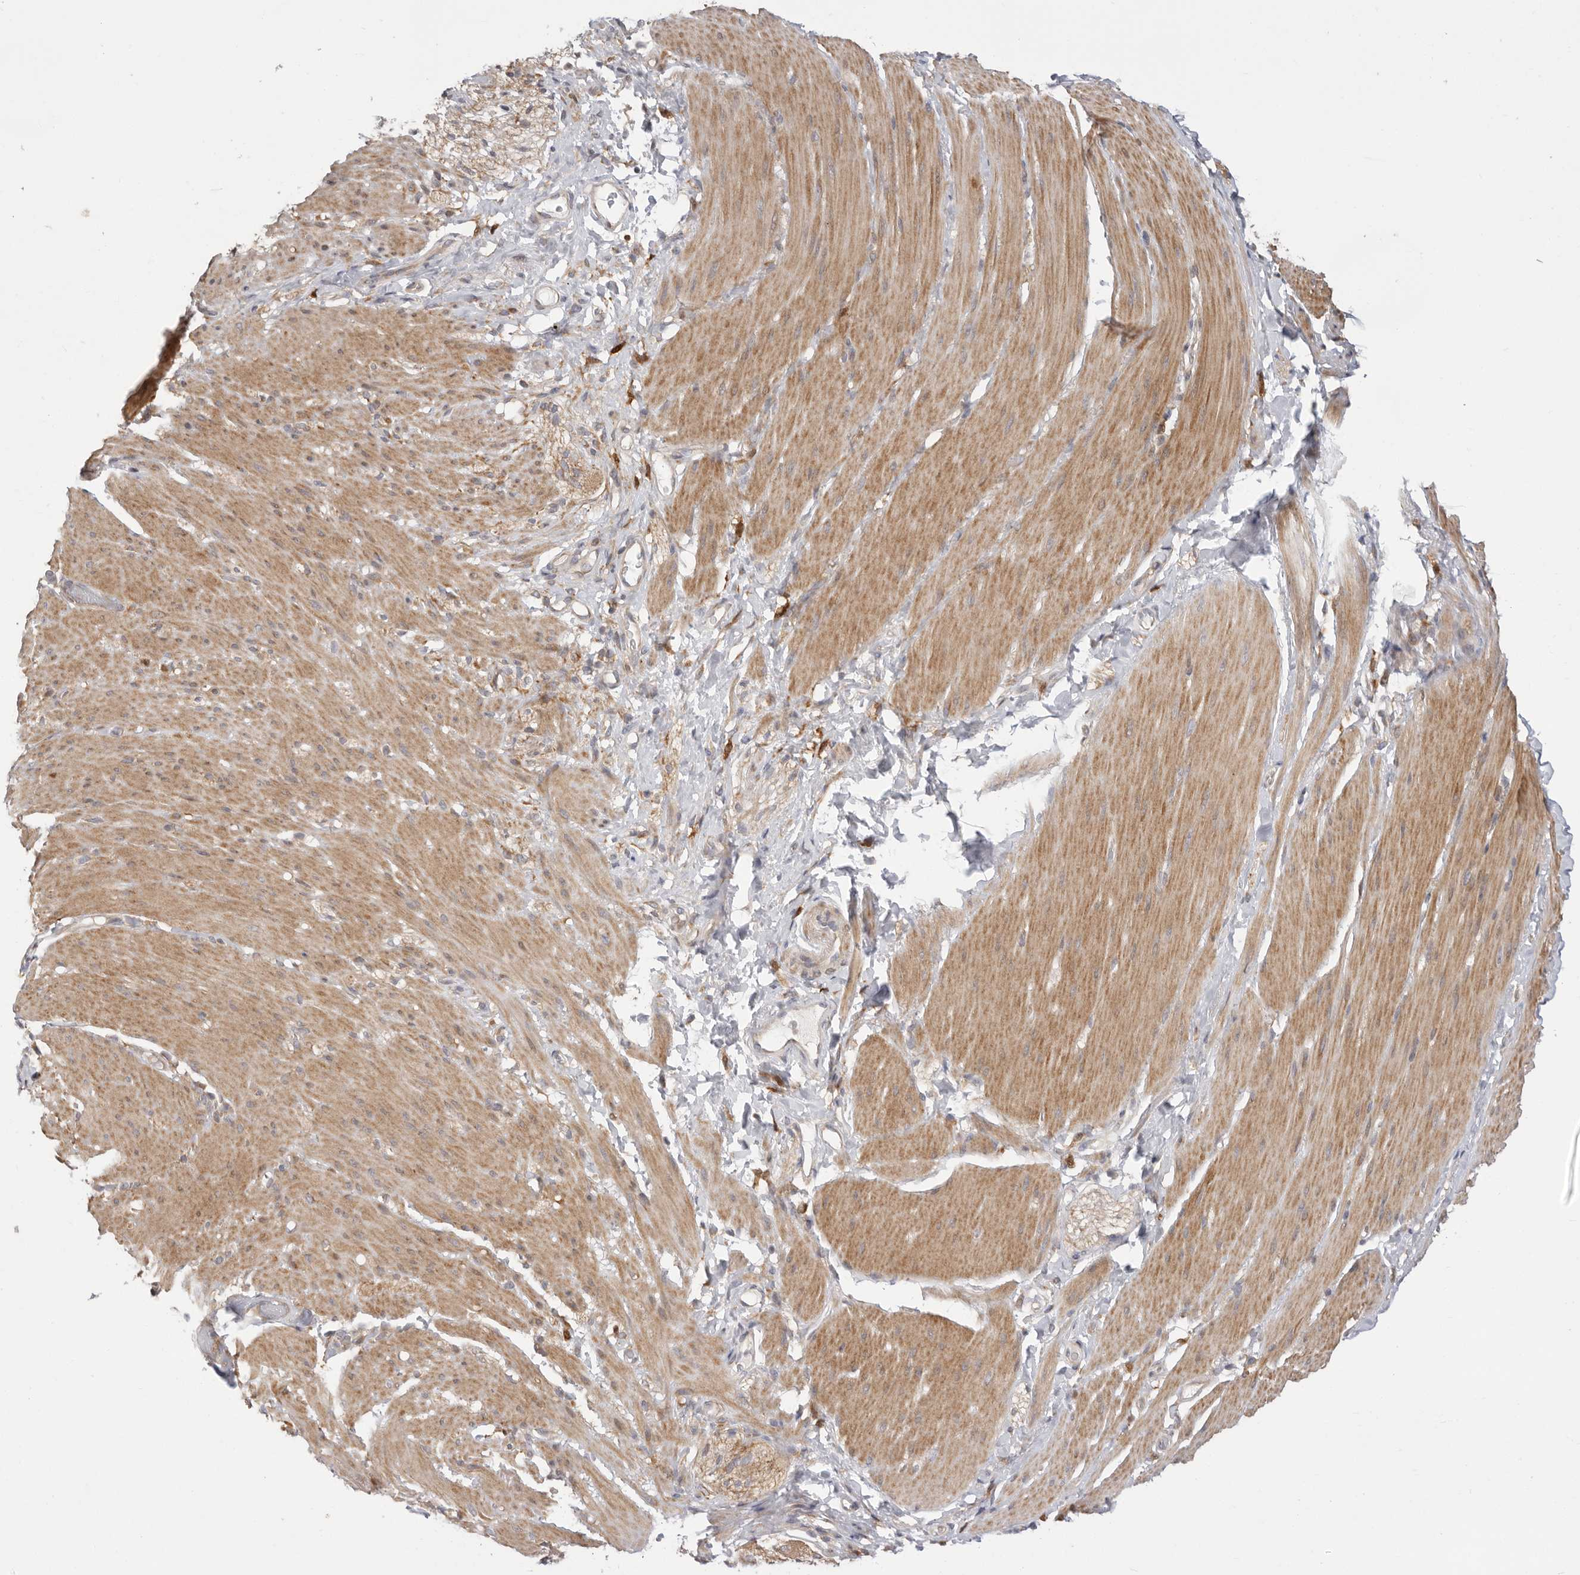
{"staining": {"intensity": "moderate", "quantity": "25%-75%", "location": "cytoplasmic/membranous"}, "tissue": "smooth muscle", "cell_type": "Smooth muscle cells", "image_type": "normal", "snomed": [{"axis": "morphology", "description": "Normal tissue, NOS"}, {"axis": "topography", "description": "Smooth muscle"}, {"axis": "topography", "description": "Small intestine"}], "caption": "This is a photomicrograph of IHC staining of unremarkable smooth muscle, which shows moderate staining in the cytoplasmic/membranous of smooth muscle cells.", "gene": "USH1C", "patient": {"sex": "female", "age": 84}}